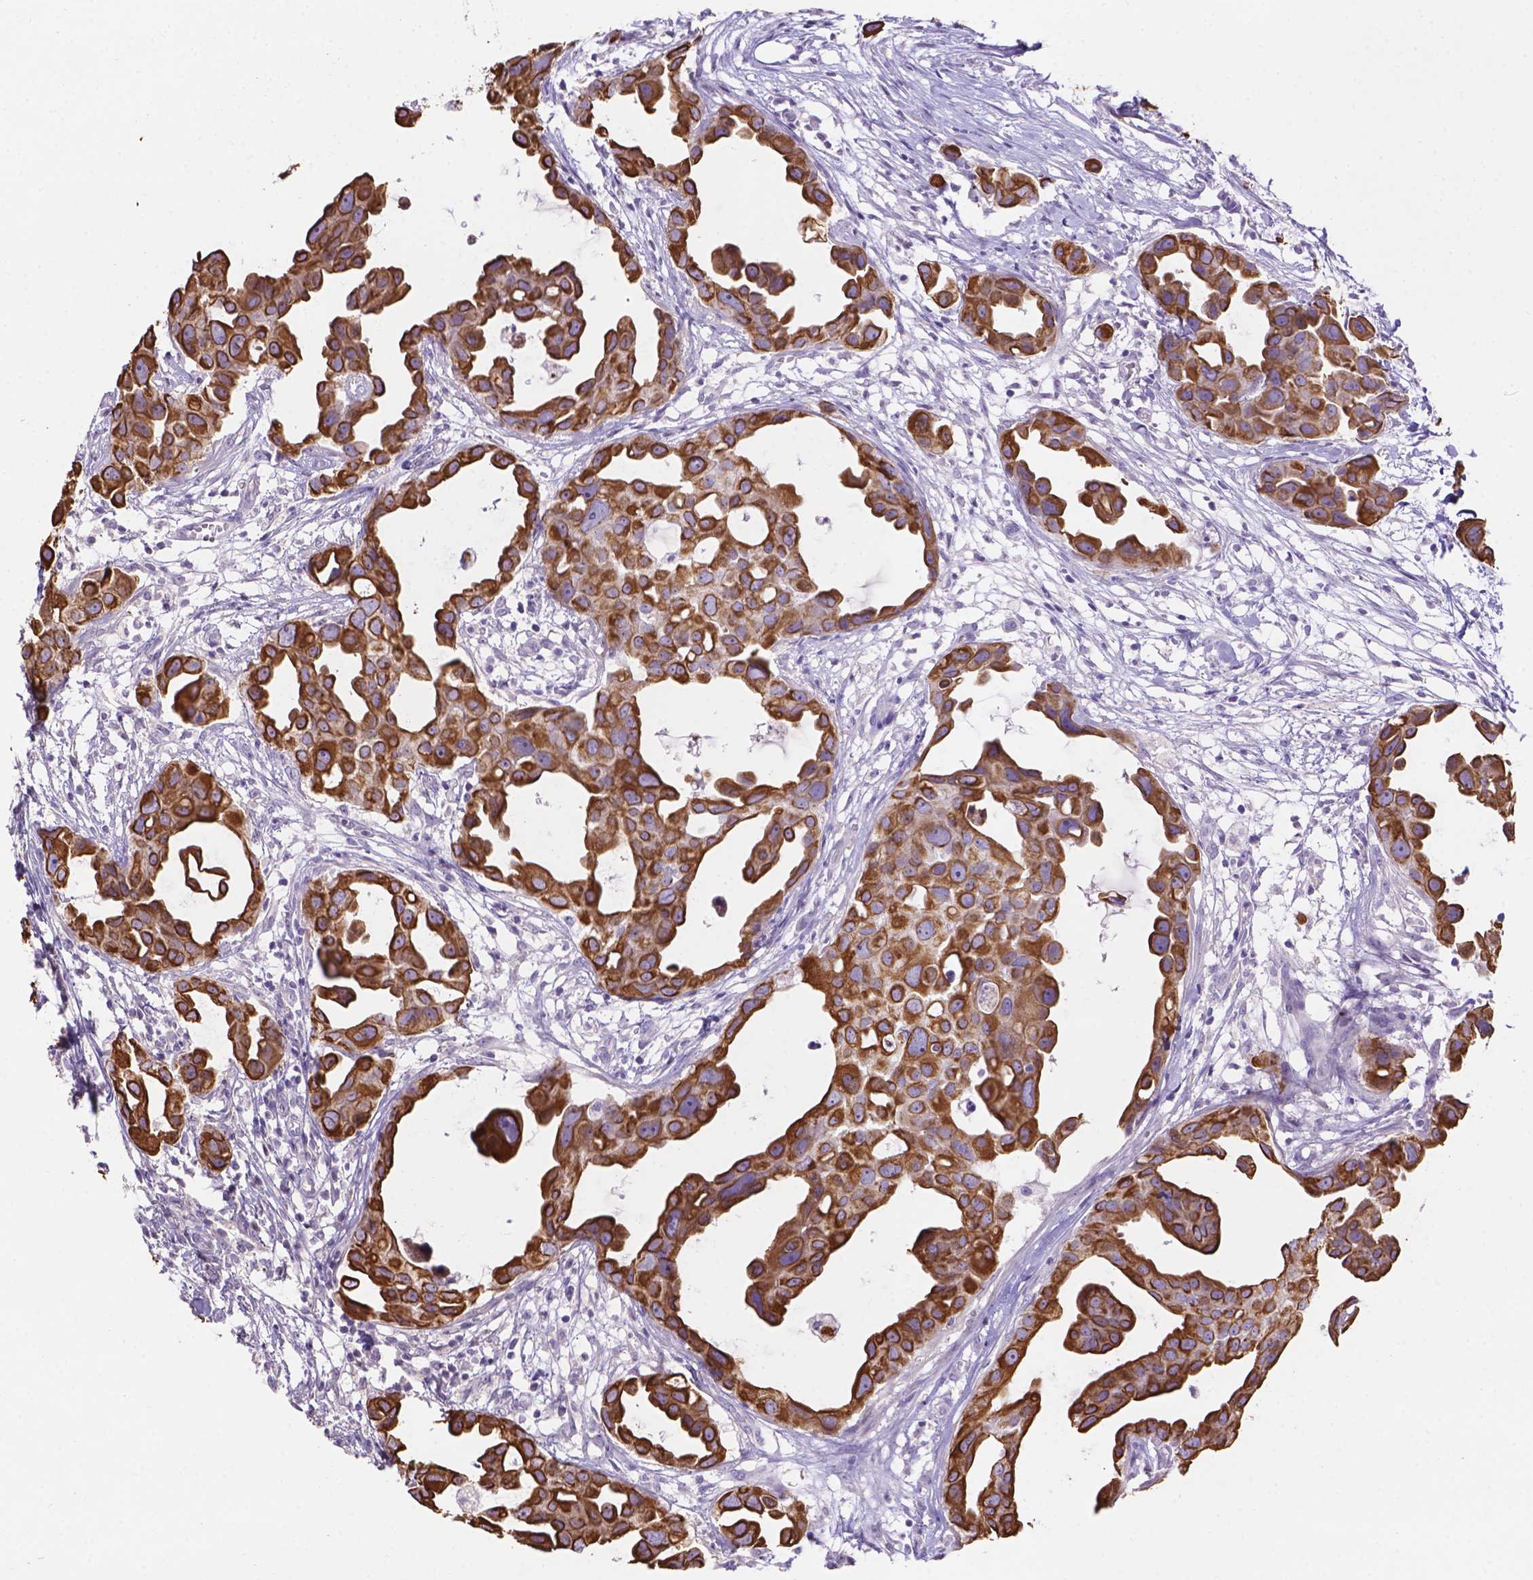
{"staining": {"intensity": "strong", "quantity": ">75%", "location": "cytoplasmic/membranous"}, "tissue": "breast cancer", "cell_type": "Tumor cells", "image_type": "cancer", "snomed": [{"axis": "morphology", "description": "Duct carcinoma"}, {"axis": "topography", "description": "Breast"}], "caption": "A high amount of strong cytoplasmic/membranous positivity is appreciated in approximately >75% of tumor cells in breast intraductal carcinoma tissue. (Brightfield microscopy of DAB IHC at high magnification).", "gene": "DMWD", "patient": {"sex": "female", "age": 38}}